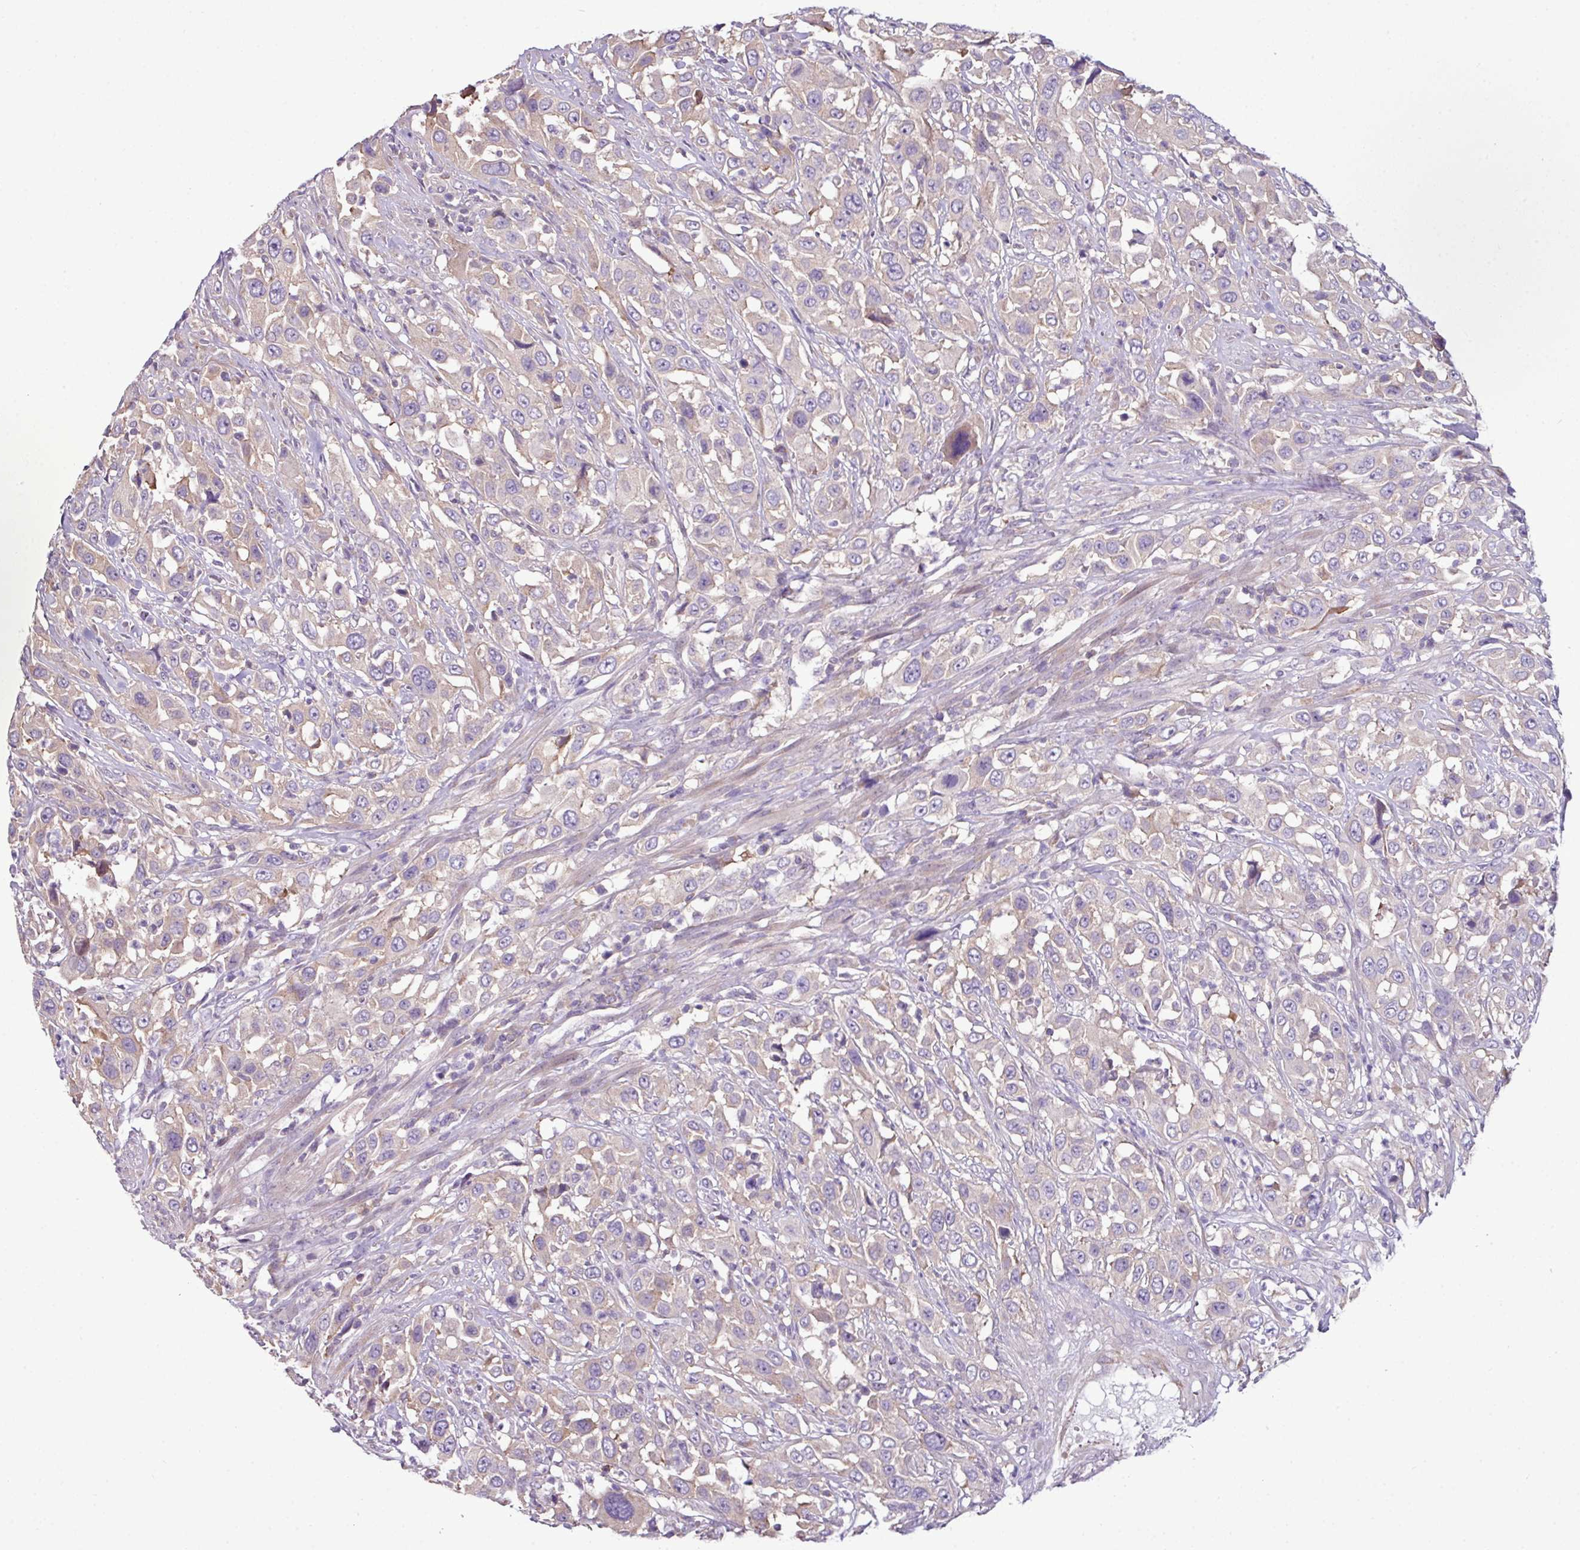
{"staining": {"intensity": "weak", "quantity": "25%-75%", "location": "cytoplasmic/membranous"}, "tissue": "urothelial cancer", "cell_type": "Tumor cells", "image_type": "cancer", "snomed": [{"axis": "morphology", "description": "Urothelial carcinoma, High grade"}, {"axis": "topography", "description": "Urinary bladder"}], "caption": "High-power microscopy captured an immunohistochemistry (IHC) photomicrograph of urothelial cancer, revealing weak cytoplasmic/membranous expression in approximately 25%-75% of tumor cells.", "gene": "AGAP5", "patient": {"sex": "male", "age": 61}}